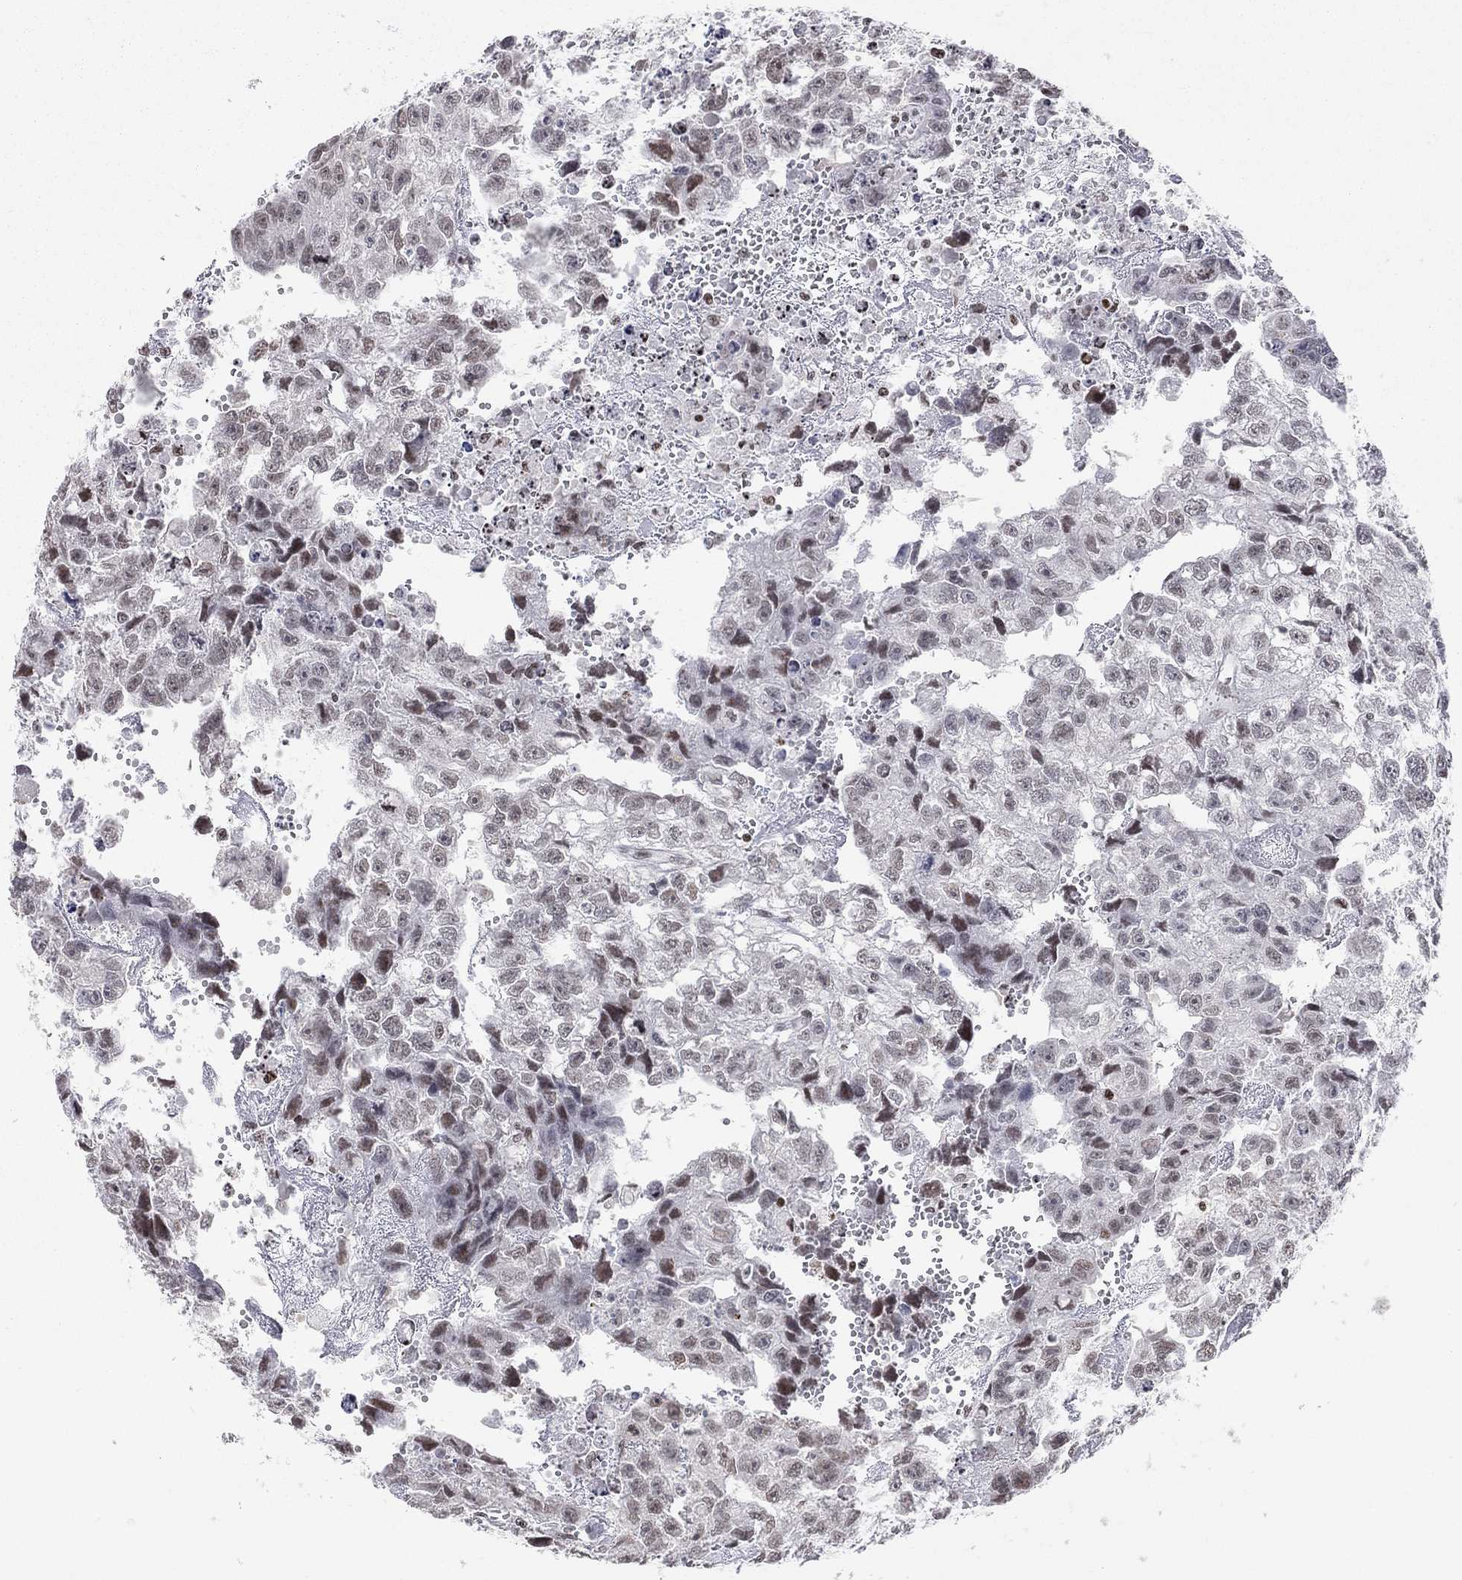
{"staining": {"intensity": "weak", "quantity": "<25%", "location": "nuclear"}, "tissue": "testis cancer", "cell_type": "Tumor cells", "image_type": "cancer", "snomed": [{"axis": "morphology", "description": "Carcinoma, Embryonal, NOS"}, {"axis": "morphology", "description": "Teratoma, malignant, NOS"}, {"axis": "topography", "description": "Testis"}], "caption": "DAB immunohistochemical staining of testis embryonal carcinoma exhibits no significant staining in tumor cells.", "gene": "H2AX", "patient": {"sex": "male", "age": 44}}